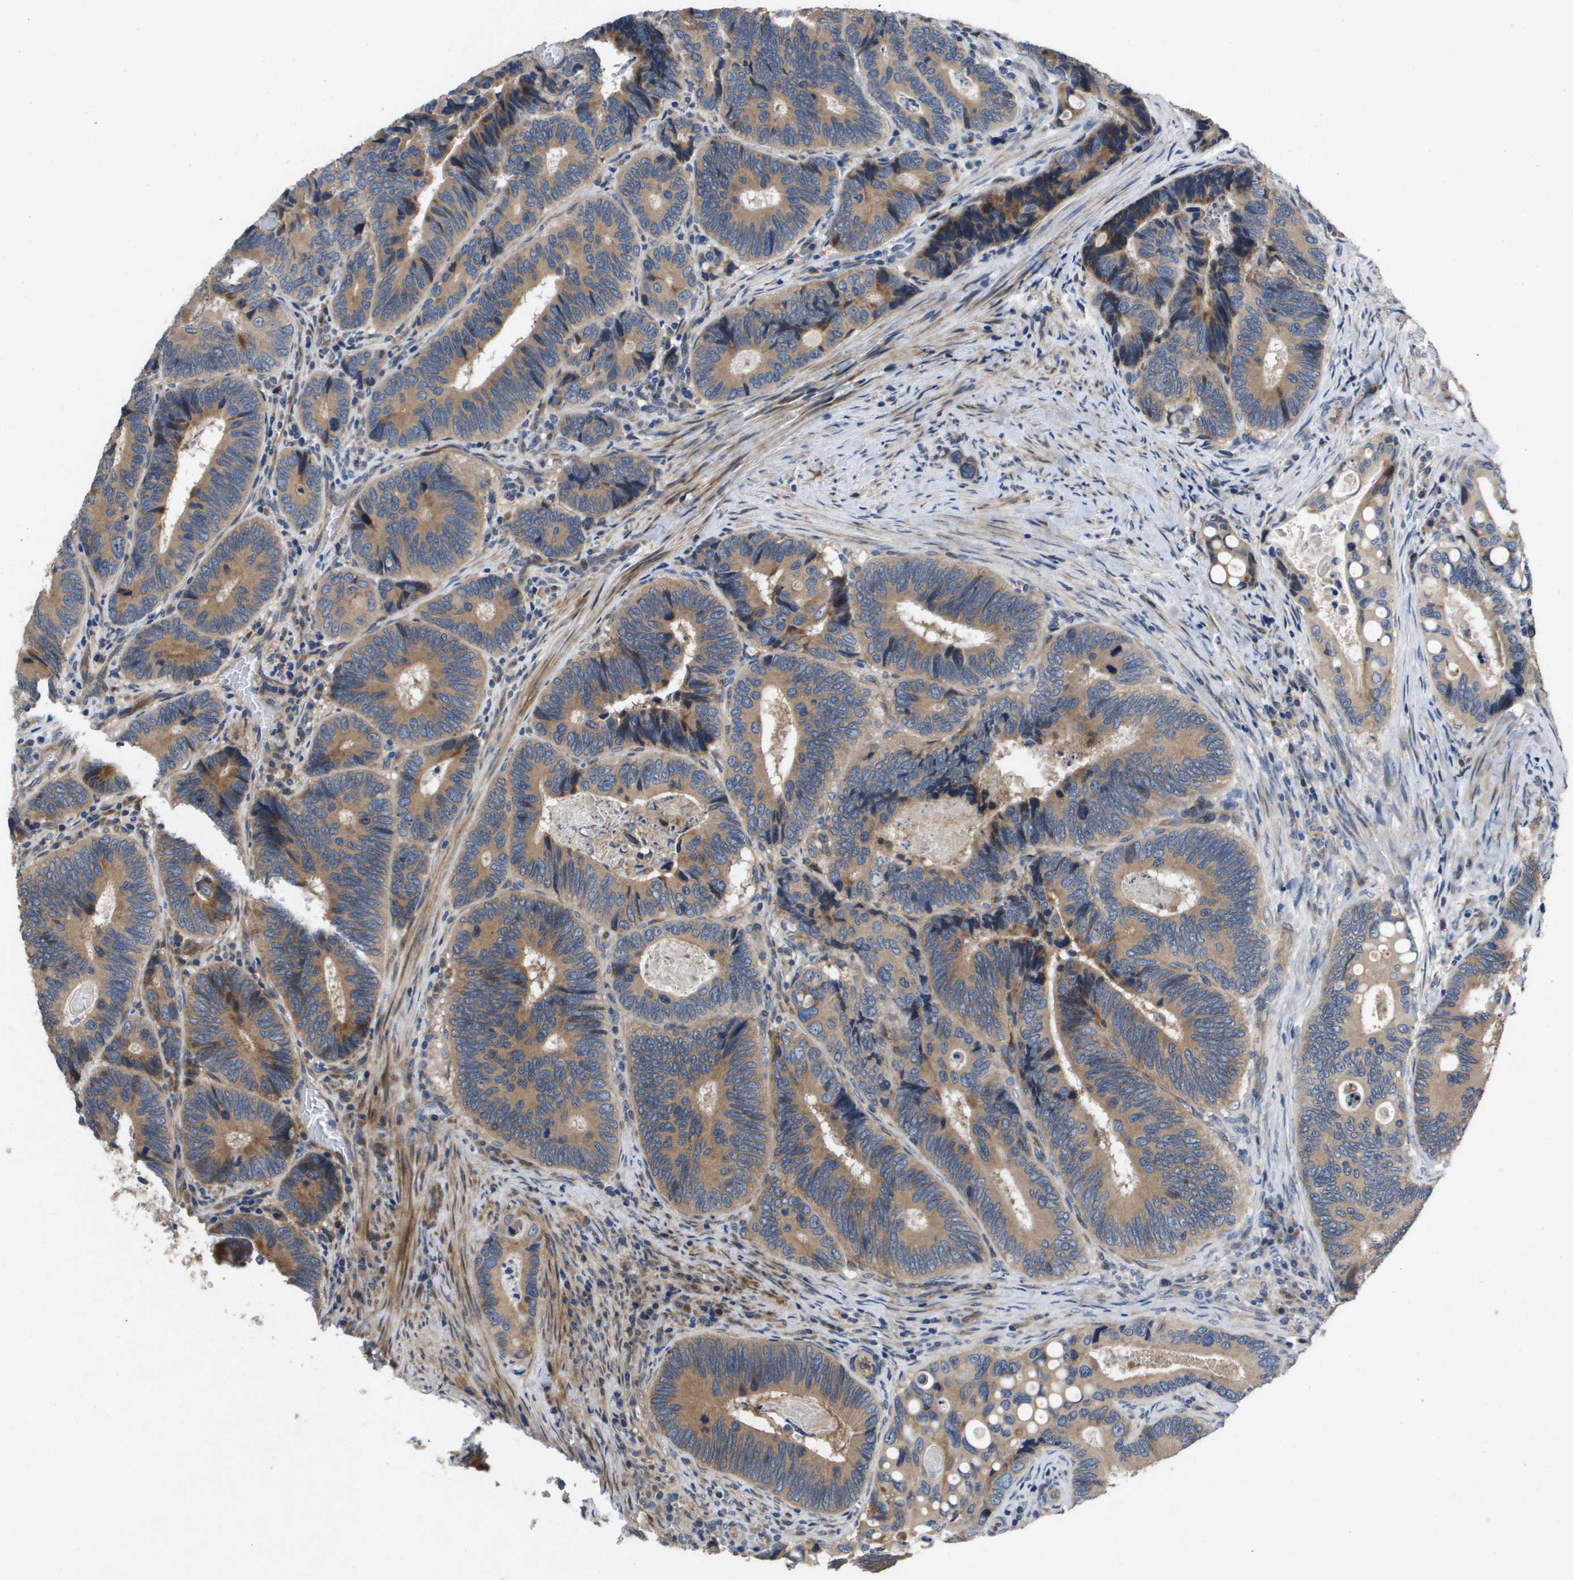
{"staining": {"intensity": "moderate", "quantity": ">75%", "location": "cytoplasmic/membranous"}, "tissue": "colorectal cancer", "cell_type": "Tumor cells", "image_type": "cancer", "snomed": [{"axis": "morphology", "description": "Inflammation, NOS"}, {"axis": "morphology", "description": "Adenocarcinoma, NOS"}, {"axis": "topography", "description": "Colon"}], "caption": "High-magnification brightfield microscopy of adenocarcinoma (colorectal) stained with DAB (brown) and counterstained with hematoxylin (blue). tumor cells exhibit moderate cytoplasmic/membranous staining is appreciated in about>75% of cells.", "gene": "ENTPD2", "patient": {"sex": "male", "age": 72}}